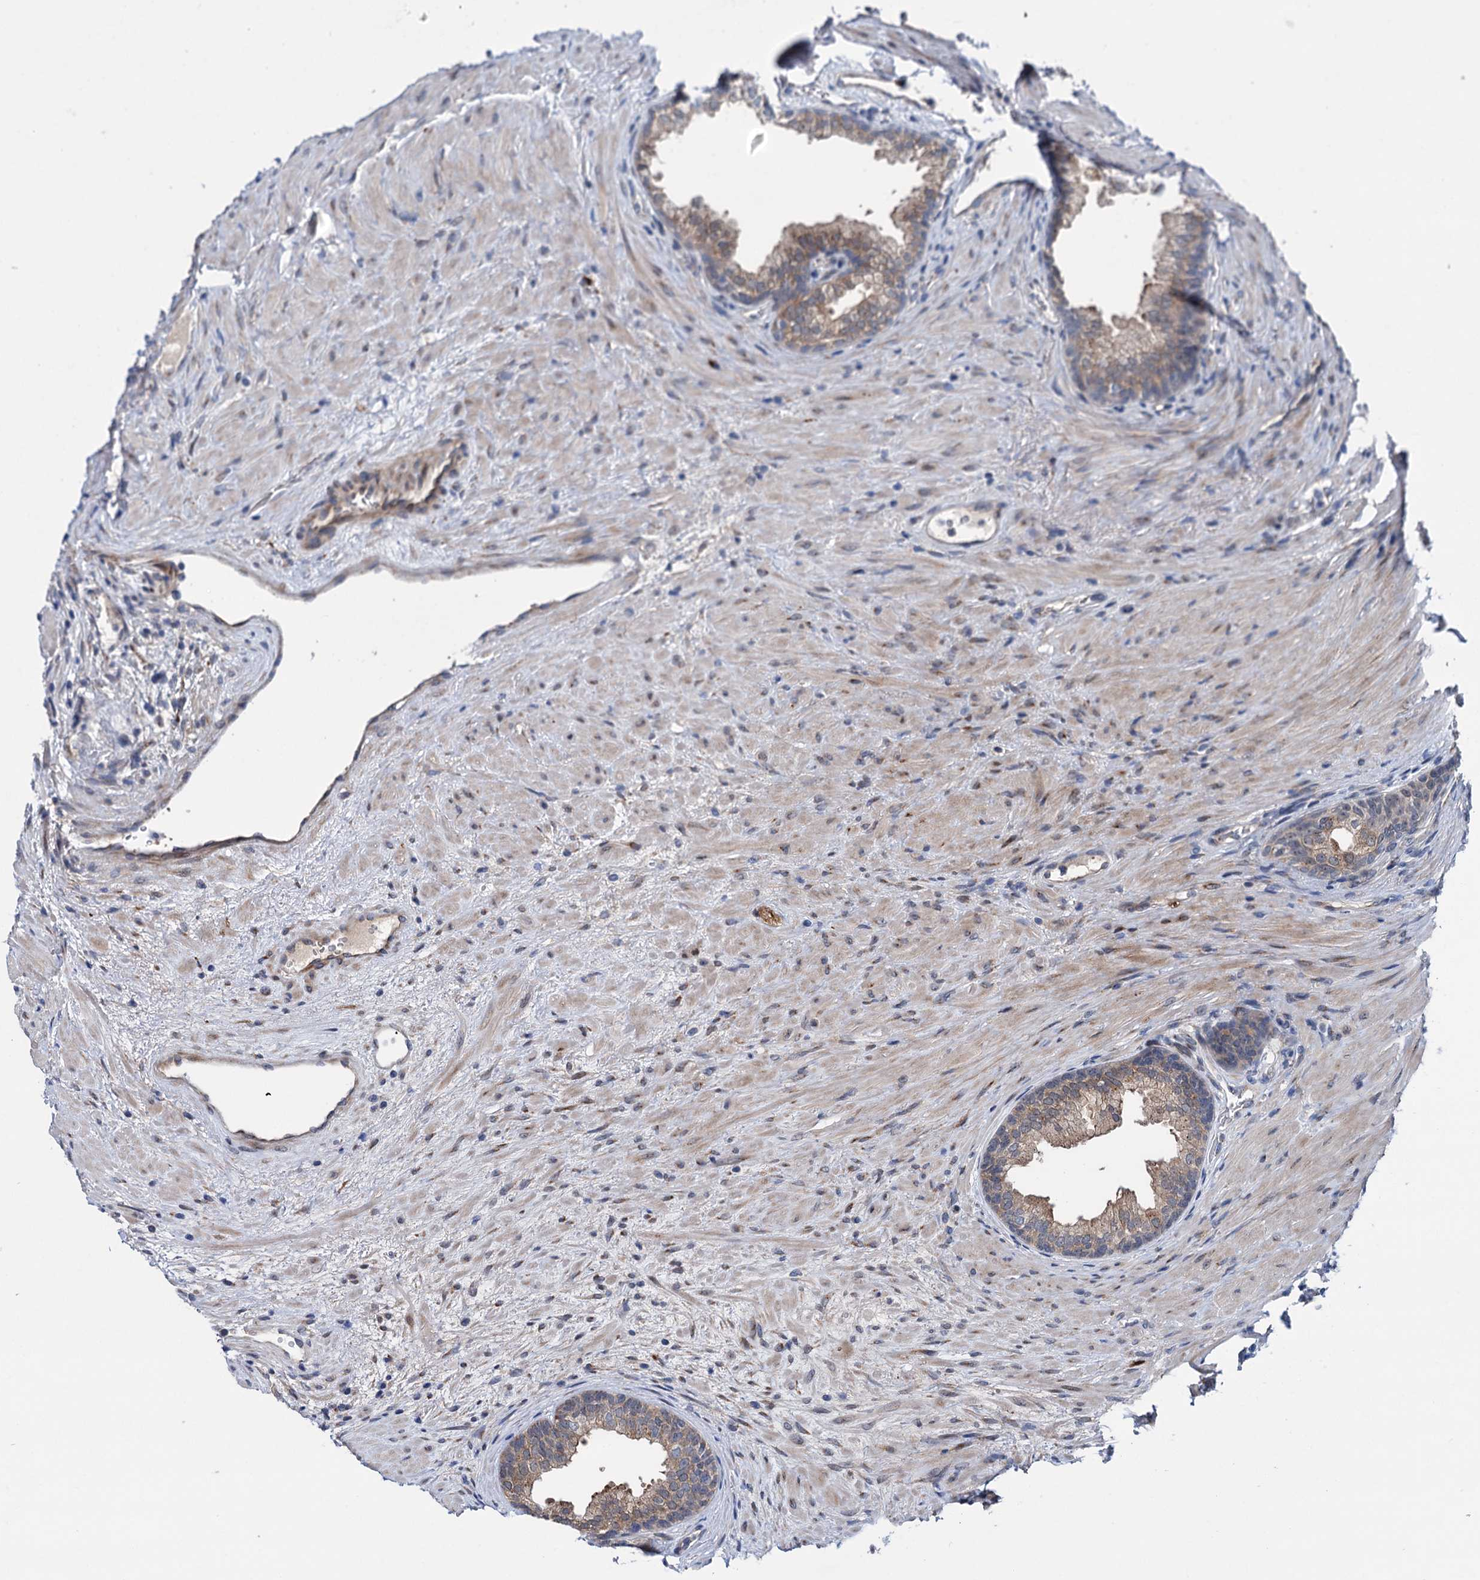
{"staining": {"intensity": "moderate", "quantity": "<25%", "location": "cytoplasmic/membranous"}, "tissue": "prostate", "cell_type": "Glandular cells", "image_type": "normal", "snomed": [{"axis": "morphology", "description": "Normal tissue, NOS"}, {"axis": "topography", "description": "Prostate"}], "caption": "Immunohistochemical staining of unremarkable prostate shows moderate cytoplasmic/membranous protein staining in about <25% of glandular cells. (DAB (3,3'-diaminobenzidine) IHC, brown staining for protein, blue staining for nuclei).", "gene": "EYA4", "patient": {"sex": "male", "age": 76}}